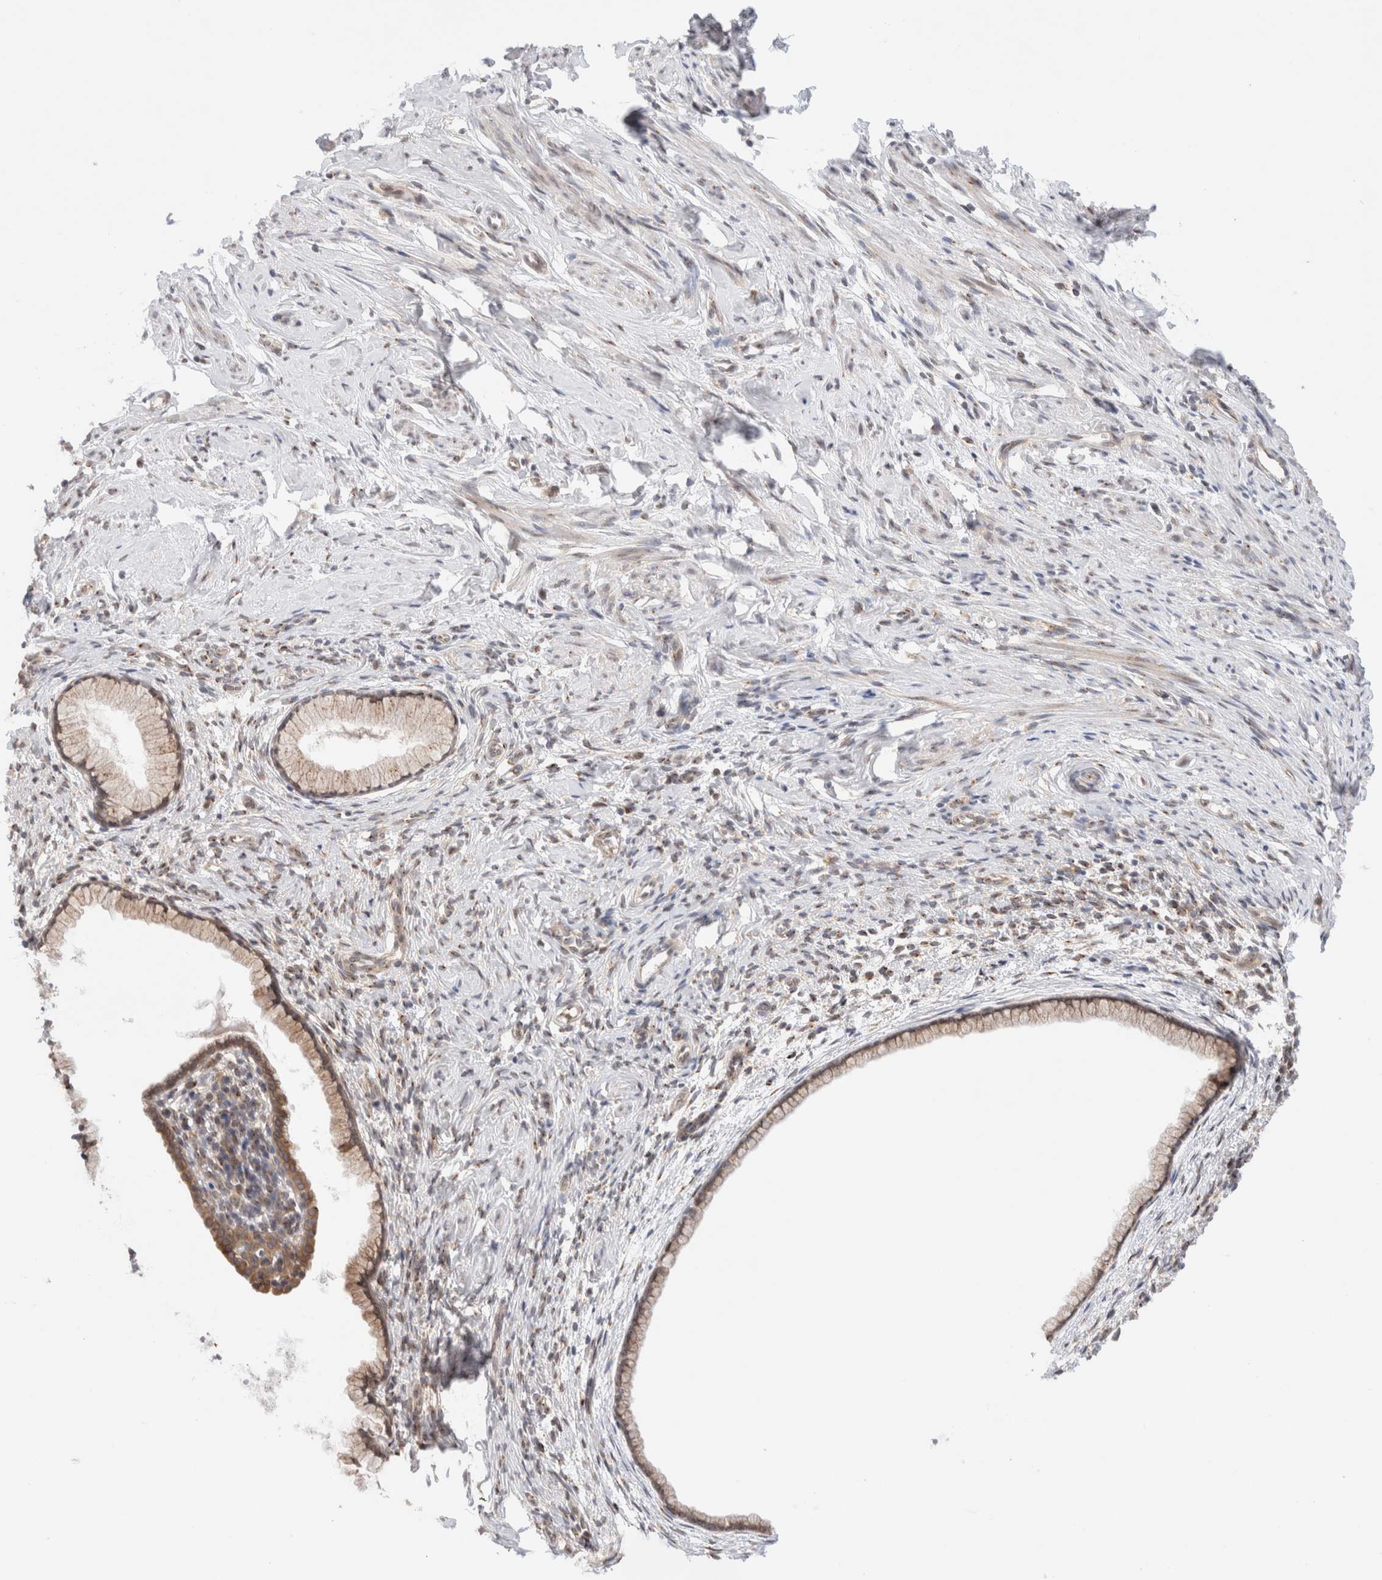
{"staining": {"intensity": "moderate", "quantity": ">75%", "location": "cytoplasmic/membranous"}, "tissue": "cervix", "cell_type": "Glandular cells", "image_type": "normal", "snomed": [{"axis": "morphology", "description": "Normal tissue, NOS"}, {"axis": "topography", "description": "Cervix"}], "caption": "Protein staining reveals moderate cytoplasmic/membranous positivity in approximately >75% of glandular cells in normal cervix. Nuclei are stained in blue.", "gene": "GCN1", "patient": {"sex": "female", "age": 75}}